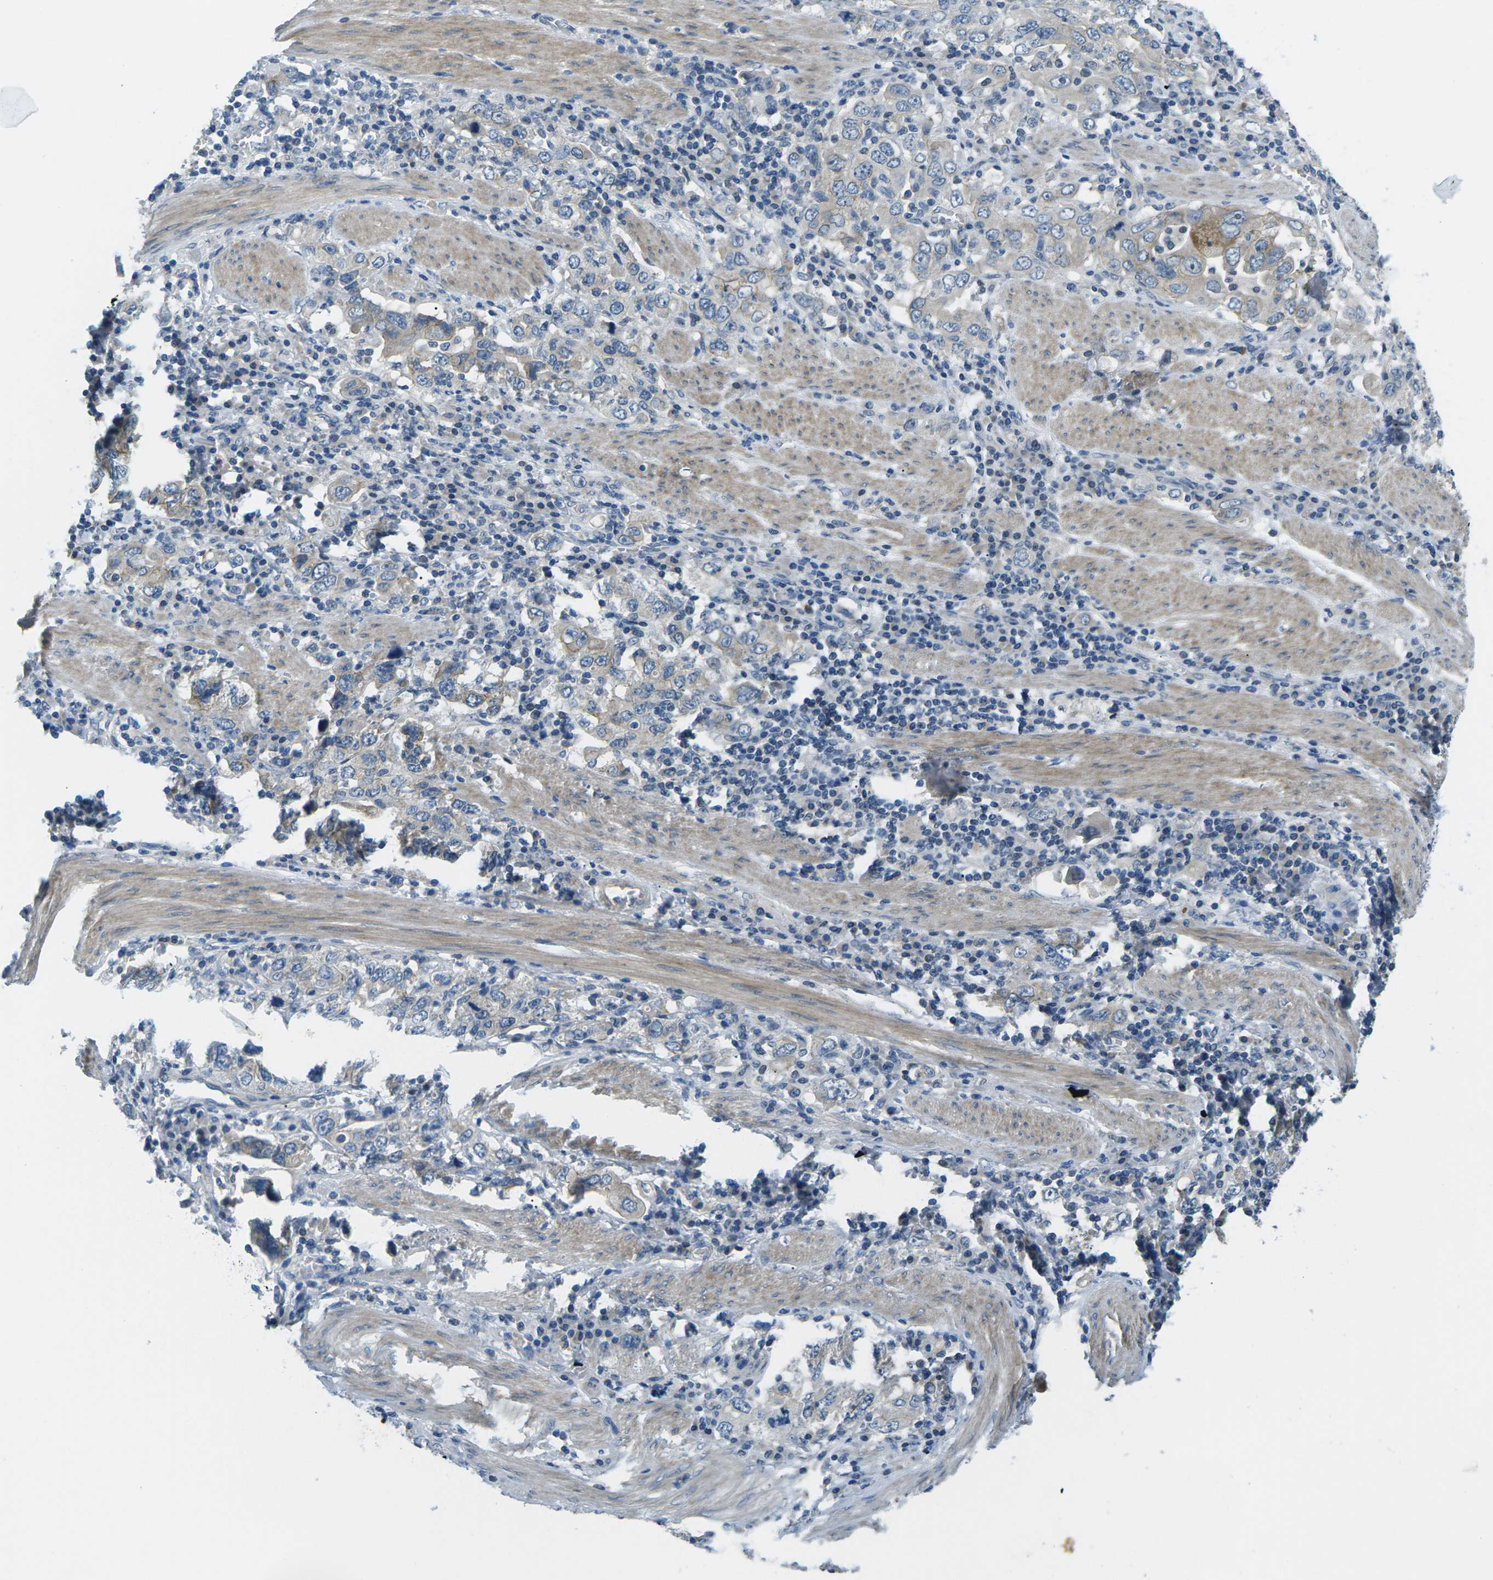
{"staining": {"intensity": "weak", "quantity": "<25%", "location": "cytoplasmic/membranous"}, "tissue": "stomach cancer", "cell_type": "Tumor cells", "image_type": "cancer", "snomed": [{"axis": "morphology", "description": "Adenocarcinoma, NOS"}, {"axis": "topography", "description": "Stomach, upper"}], "caption": "The image demonstrates no staining of tumor cells in stomach cancer (adenocarcinoma). (DAB IHC visualized using brightfield microscopy, high magnification).", "gene": "CTNND1", "patient": {"sex": "male", "age": 62}}